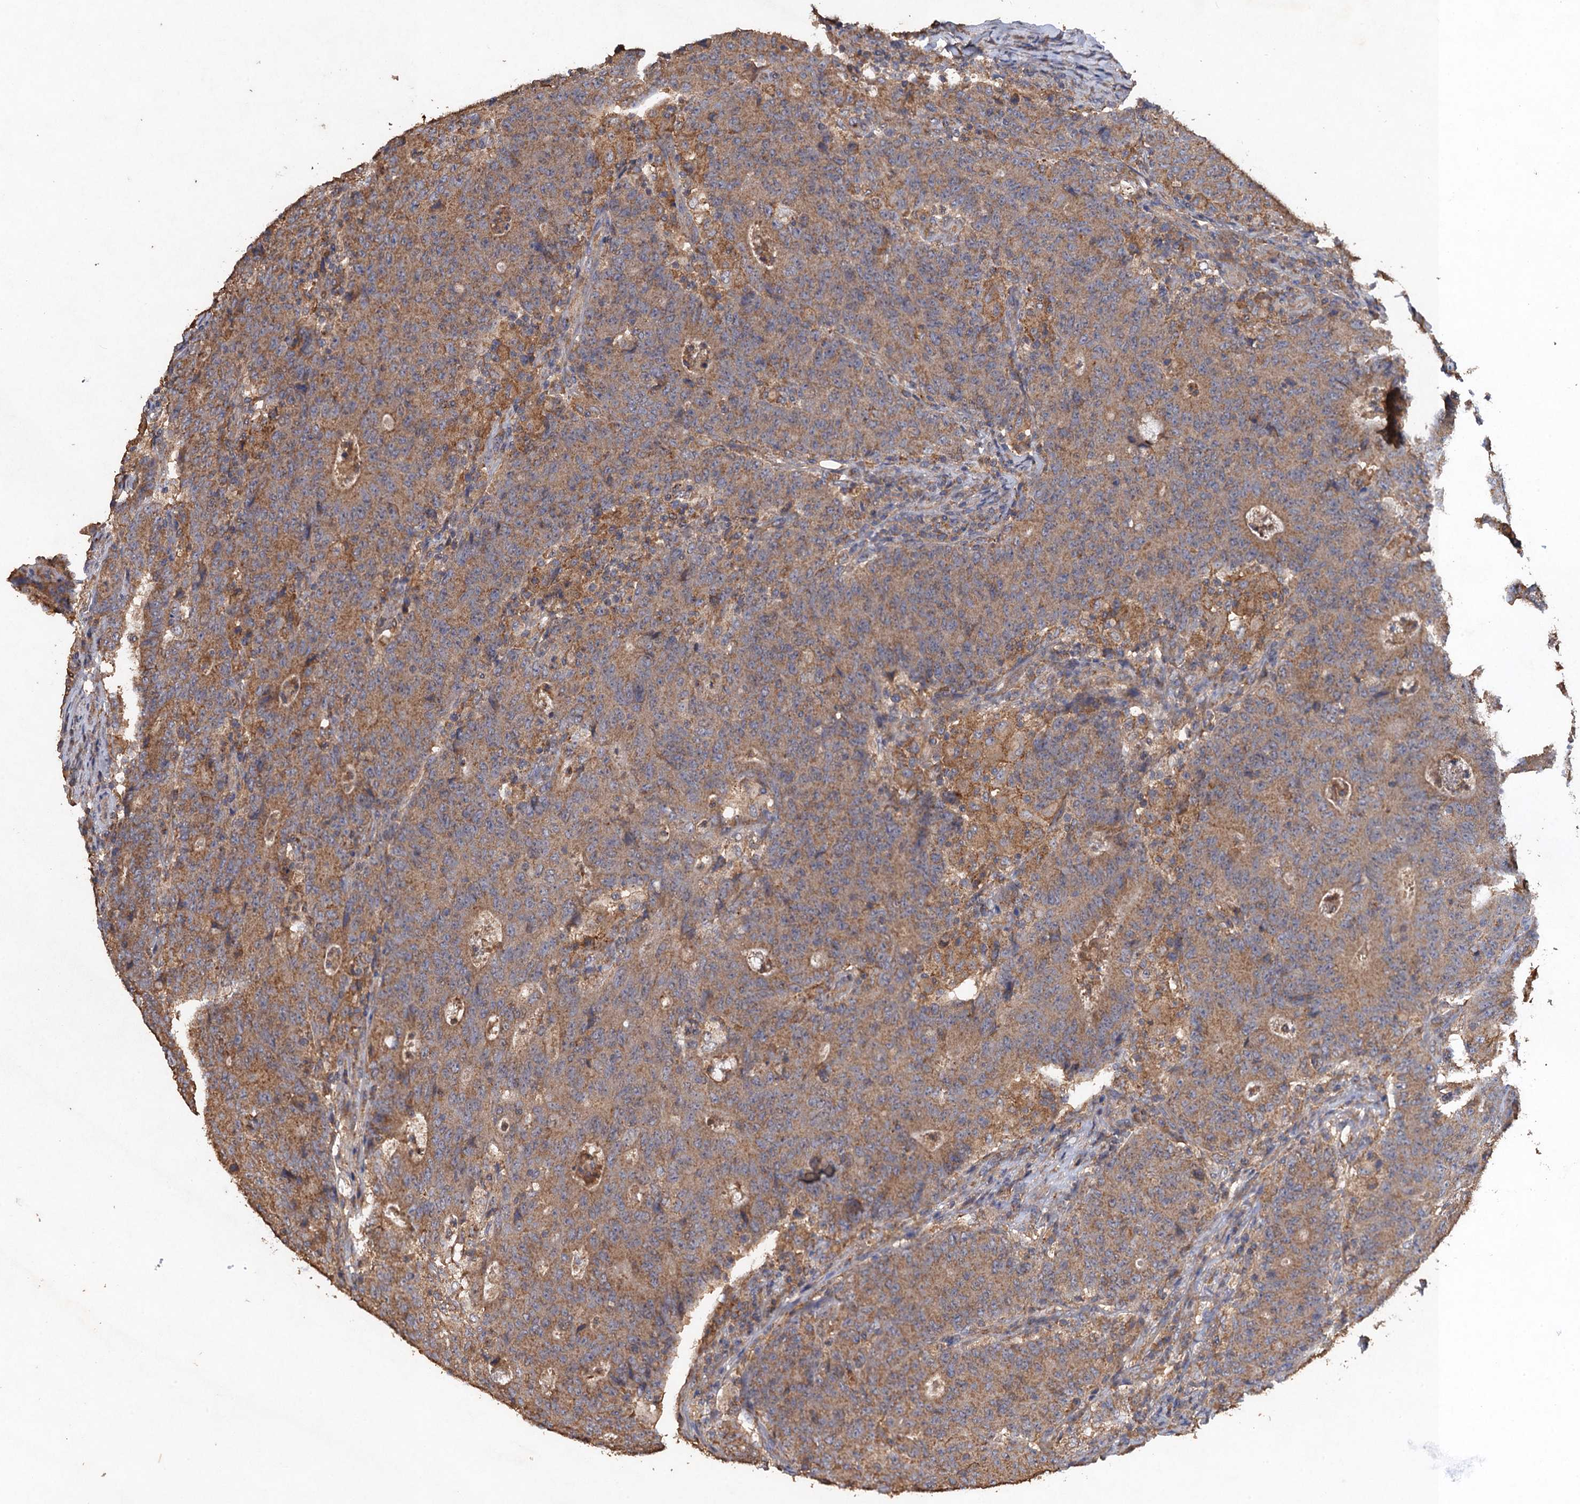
{"staining": {"intensity": "moderate", "quantity": ">75%", "location": "cytoplasmic/membranous"}, "tissue": "colorectal cancer", "cell_type": "Tumor cells", "image_type": "cancer", "snomed": [{"axis": "morphology", "description": "Adenocarcinoma, NOS"}, {"axis": "topography", "description": "Colon"}], "caption": "Colorectal adenocarcinoma stained for a protein (brown) exhibits moderate cytoplasmic/membranous positive staining in approximately >75% of tumor cells.", "gene": "SCUBE3", "patient": {"sex": "female", "age": 75}}